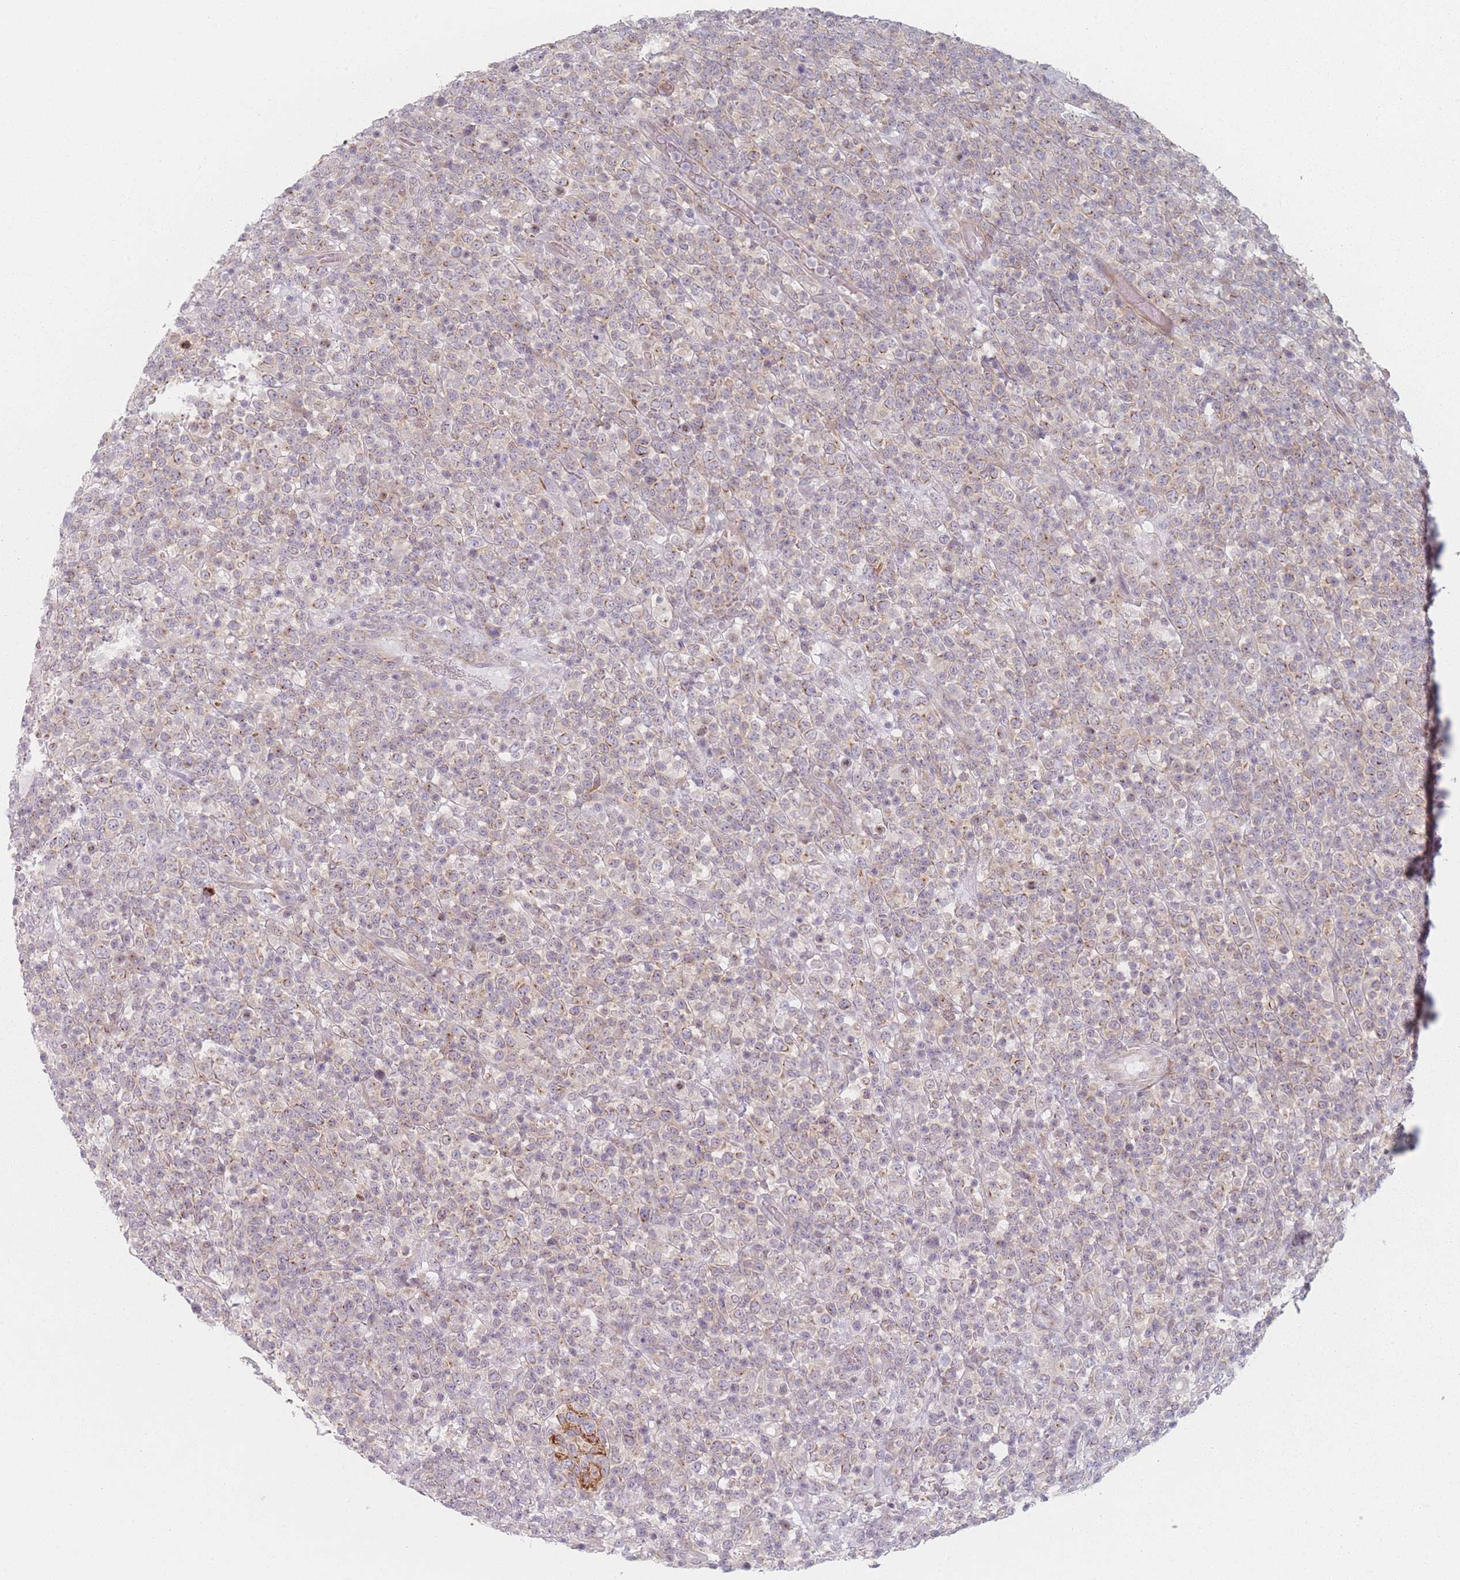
{"staining": {"intensity": "weak", "quantity": "25%-75%", "location": "cytoplasmic/membranous"}, "tissue": "lymphoma", "cell_type": "Tumor cells", "image_type": "cancer", "snomed": [{"axis": "morphology", "description": "Malignant lymphoma, non-Hodgkin's type, High grade"}, {"axis": "topography", "description": "Colon"}], "caption": "This micrograph reveals lymphoma stained with immunohistochemistry to label a protein in brown. The cytoplasmic/membranous of tumor cells show weak positivity for the protein. Nuclei are counter-stained blue.", "gene": "RNF4", "patient": {"sex": "female", "age": 53}}